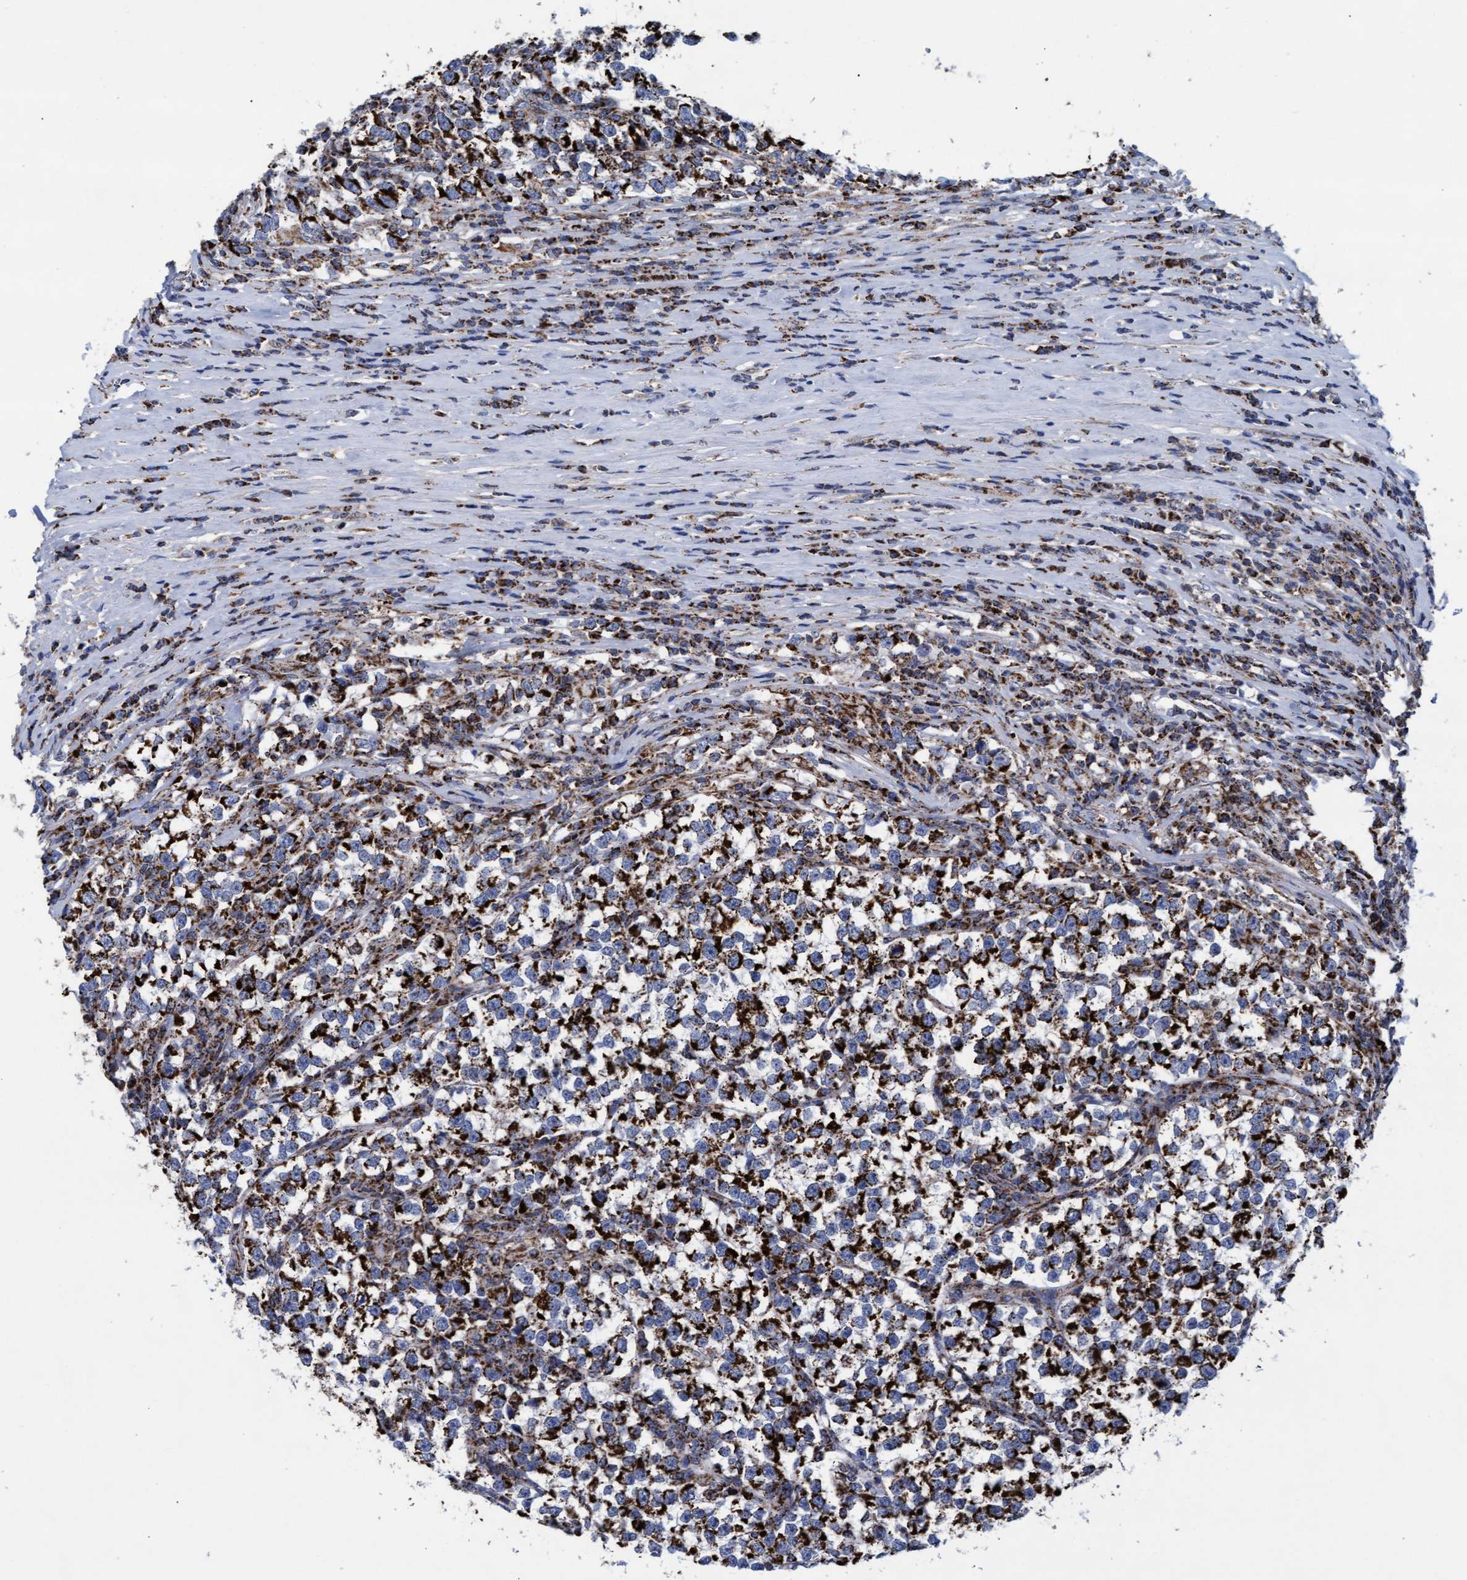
{"staining": {"intensity": "strong", "quantity": ">75%", "location": "cytoplasmic/membranous"}, "tissue": "testis cancer", "cell_type": "Tumor cells", "image_type": "cancer", "snomed": [{"axis": "morphology", "description": "Normal tissue, NOS"}, {"axis": "morphology", "description": "Seminoma, NOS"}, {"axis": "topography", "description": "Testis"}], "caption": "High-power microscopy captured an immunohistochemistry histopathology image of testis cancer, revealing strong cytoplasmic/membranous positivity in approximately >75% of tumor cells.", "gene": "MRPL38", "patient": {"sex": "male", "age": 43}}